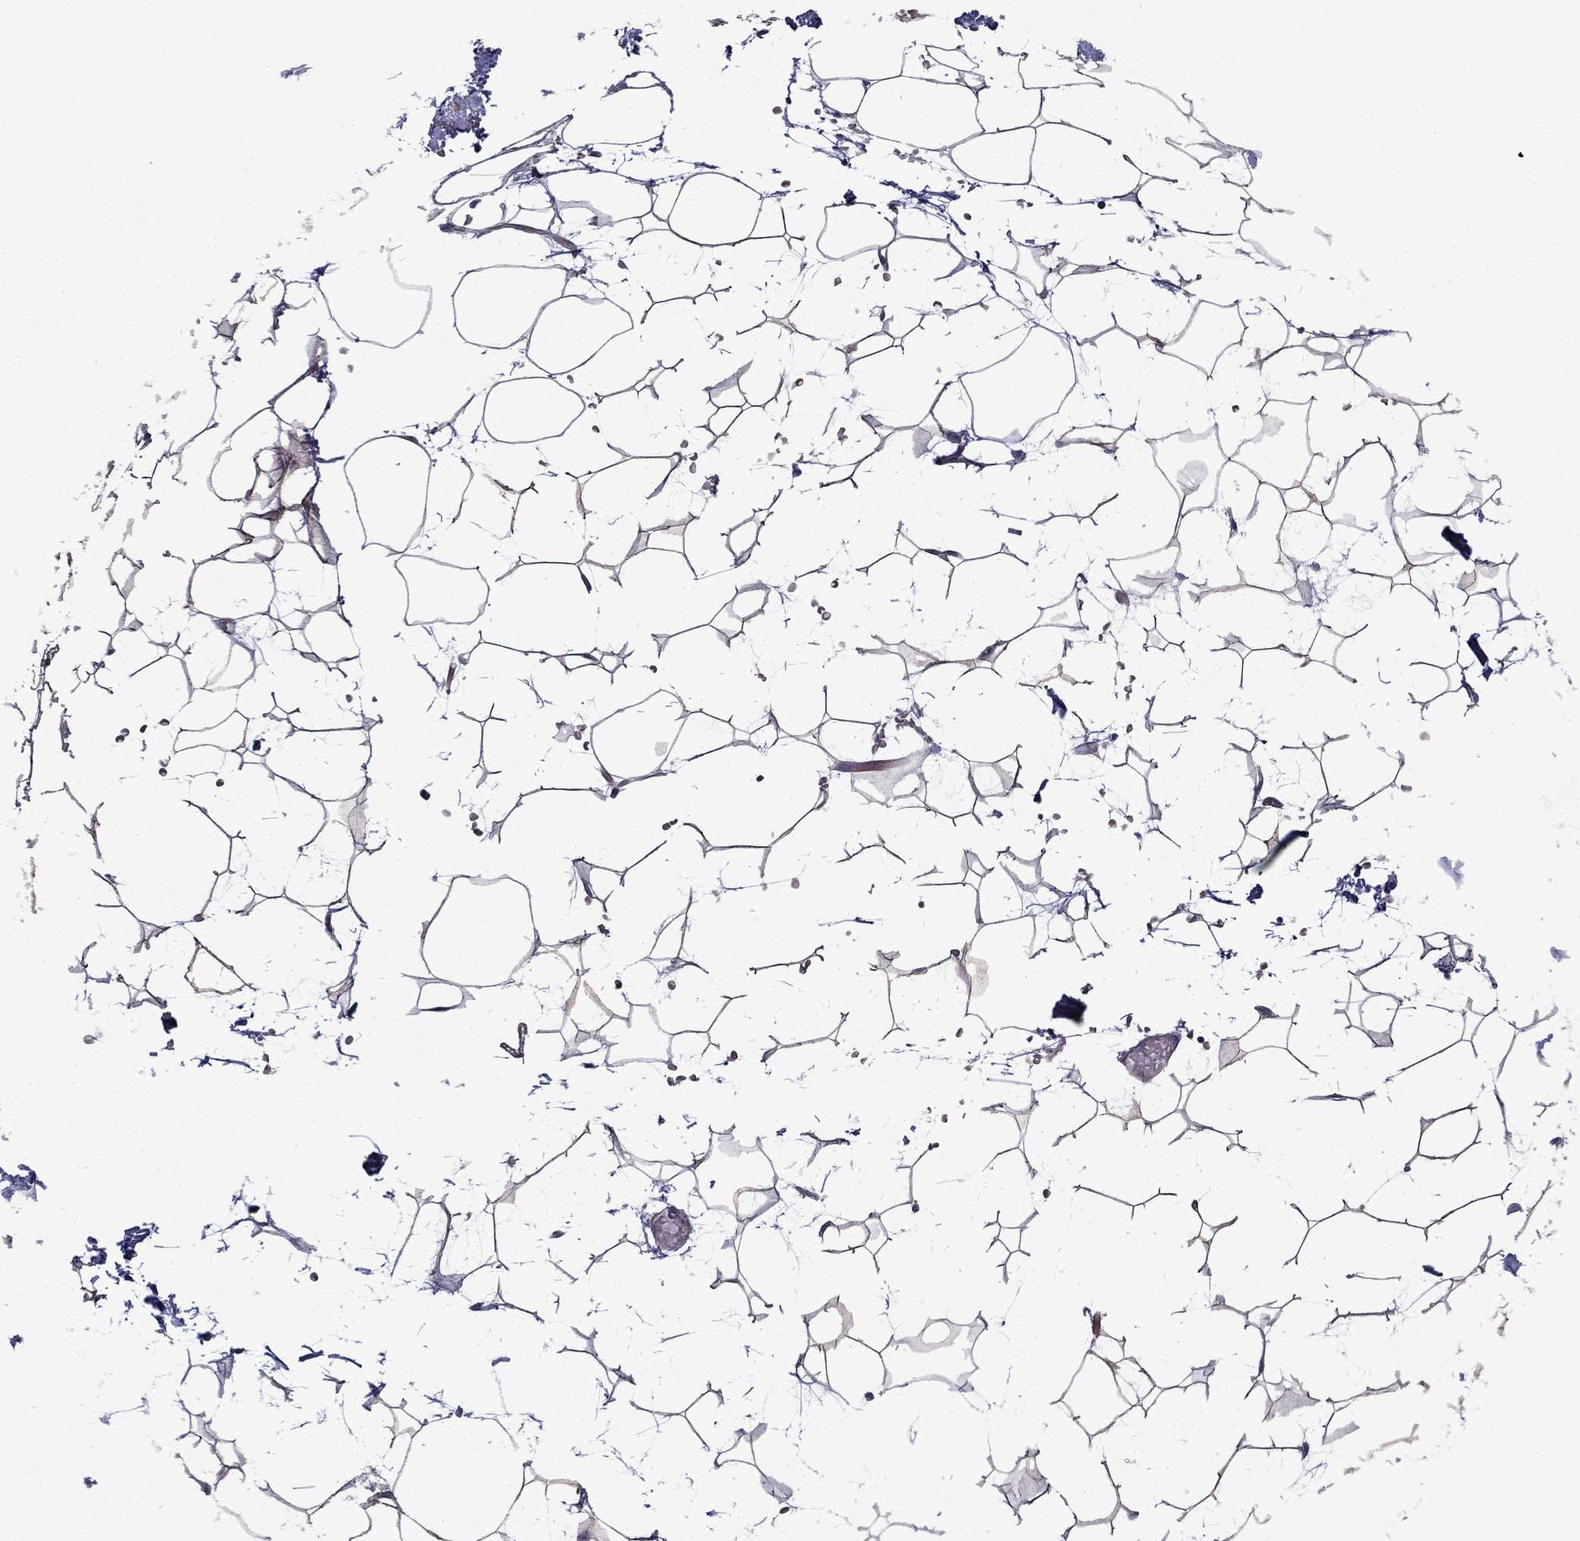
{"staining": {"intensity": "negative", "quantity": "none", "location": "none"}, "tissue": "adipose tissue", "cell_type": "Adipocytes", "image_type": "normal", "snomed": [{"axis": "morphology", "description": "Normal tissue, NOS"}, {"axis": "topography", "description": "Skin"}, {"axis": "topography", "description": "Peripheral nerve tissue"}], "caption": "DAB immunohistochemical staining of unremarkable human adipose tissue demonstrates no significant expression in adipocytes. (Stains: DAB (3,3'-diaminobenzidine) immunohistochemistry with hematoxylin counter stain, Microscopy: brightfield microscopy at high magnification).", "gene": "HSPG2", "patient": {"sex": "female", "age": 56}}